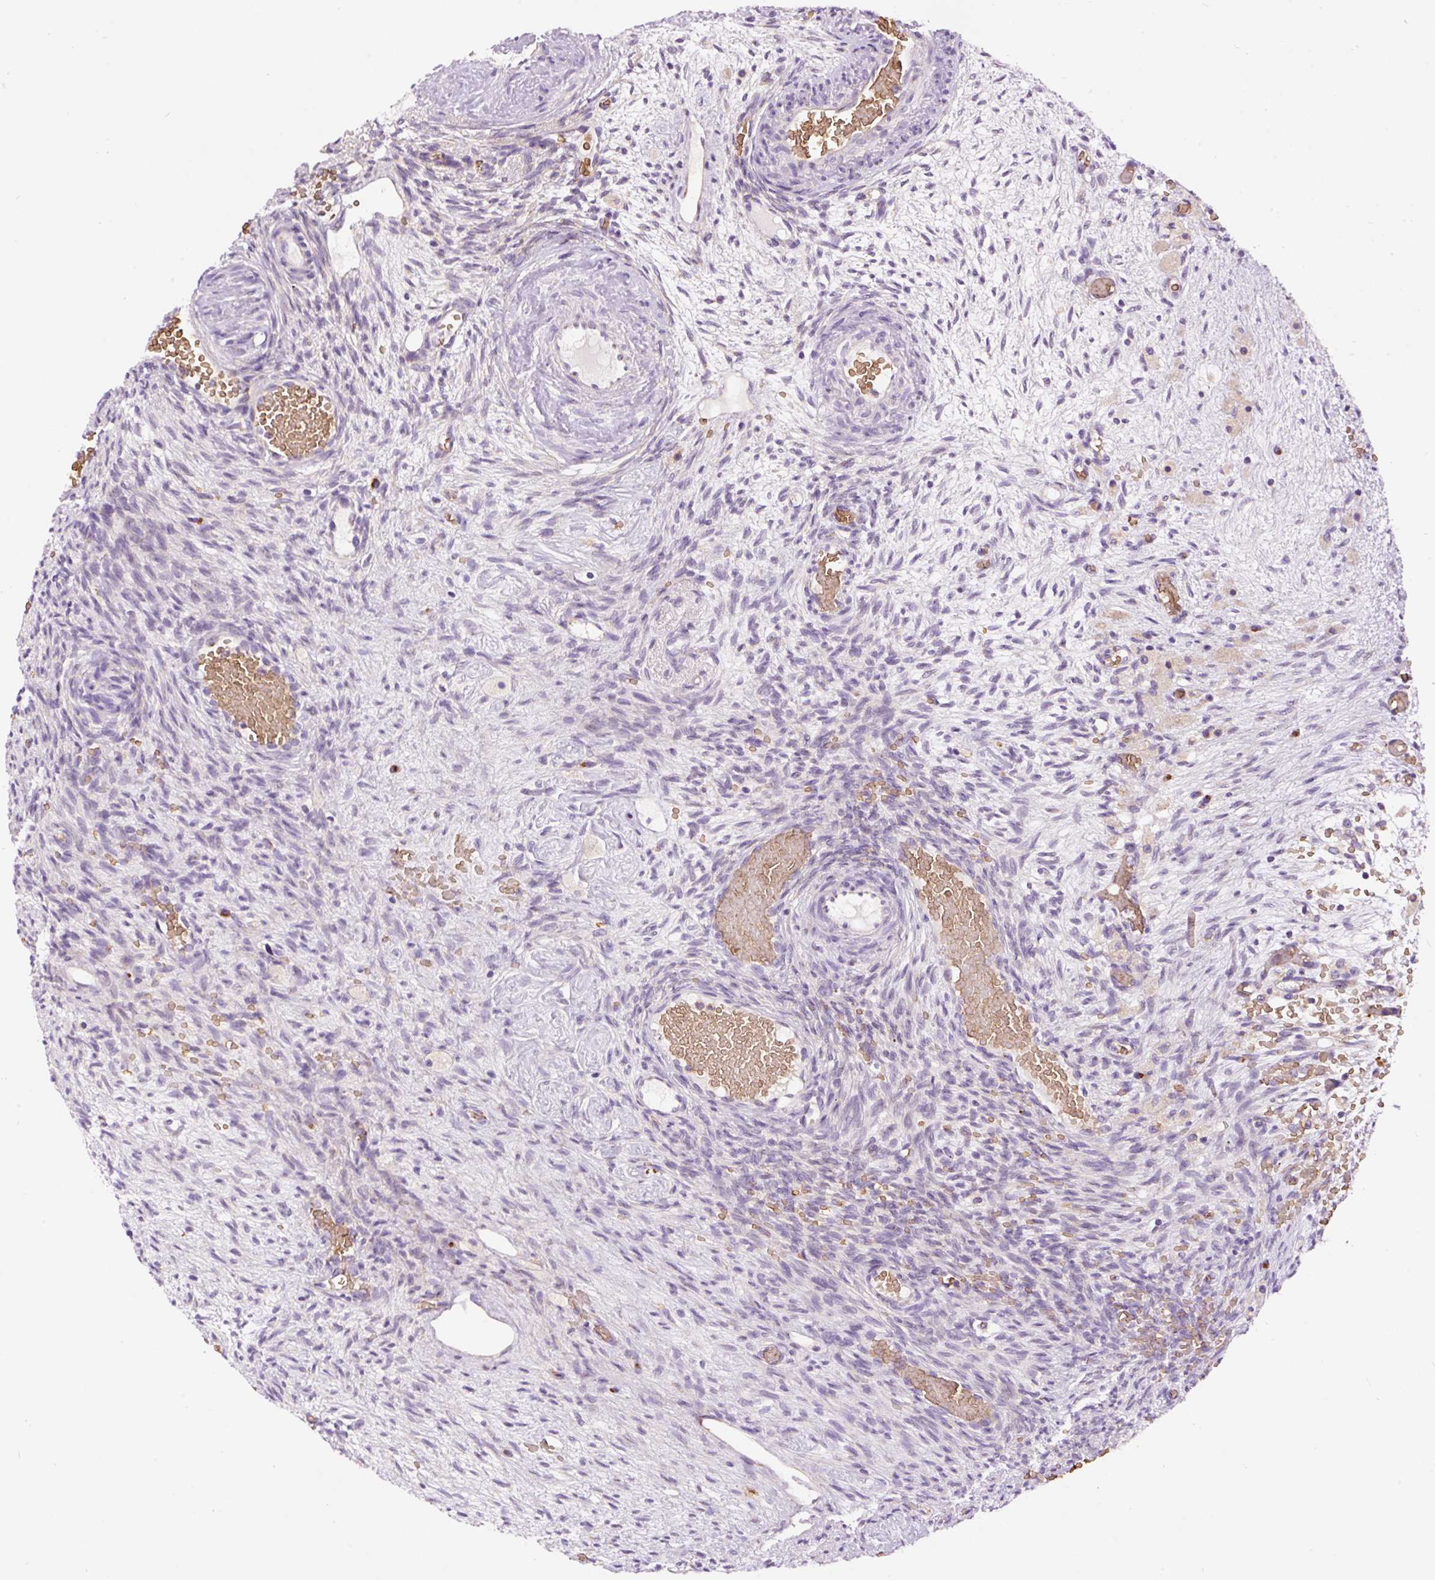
{"staining": {"intensity": "moderate", "quantity": ">75%", "location": "cytoplasmic/membranous"}, "tissue": "ovary", "cell_type": "Follicle cells", "image_type": "normal", "snomed": [{"axis": "morphology", "description": "Normal tissue, NOS"}, {"axis": "topography", "description": "Ovary"}], "caption": "Ovary was stained to show a protein in brown. There is medium levels of moderate cytoplasmic/membranous positivity in approximately >75% of follicle cells. (brown staining indicates protein expression, while blue staining denotes nuclei).", "gene": "PRRC2A", "patient": {"sex": "female", "age": 67}}